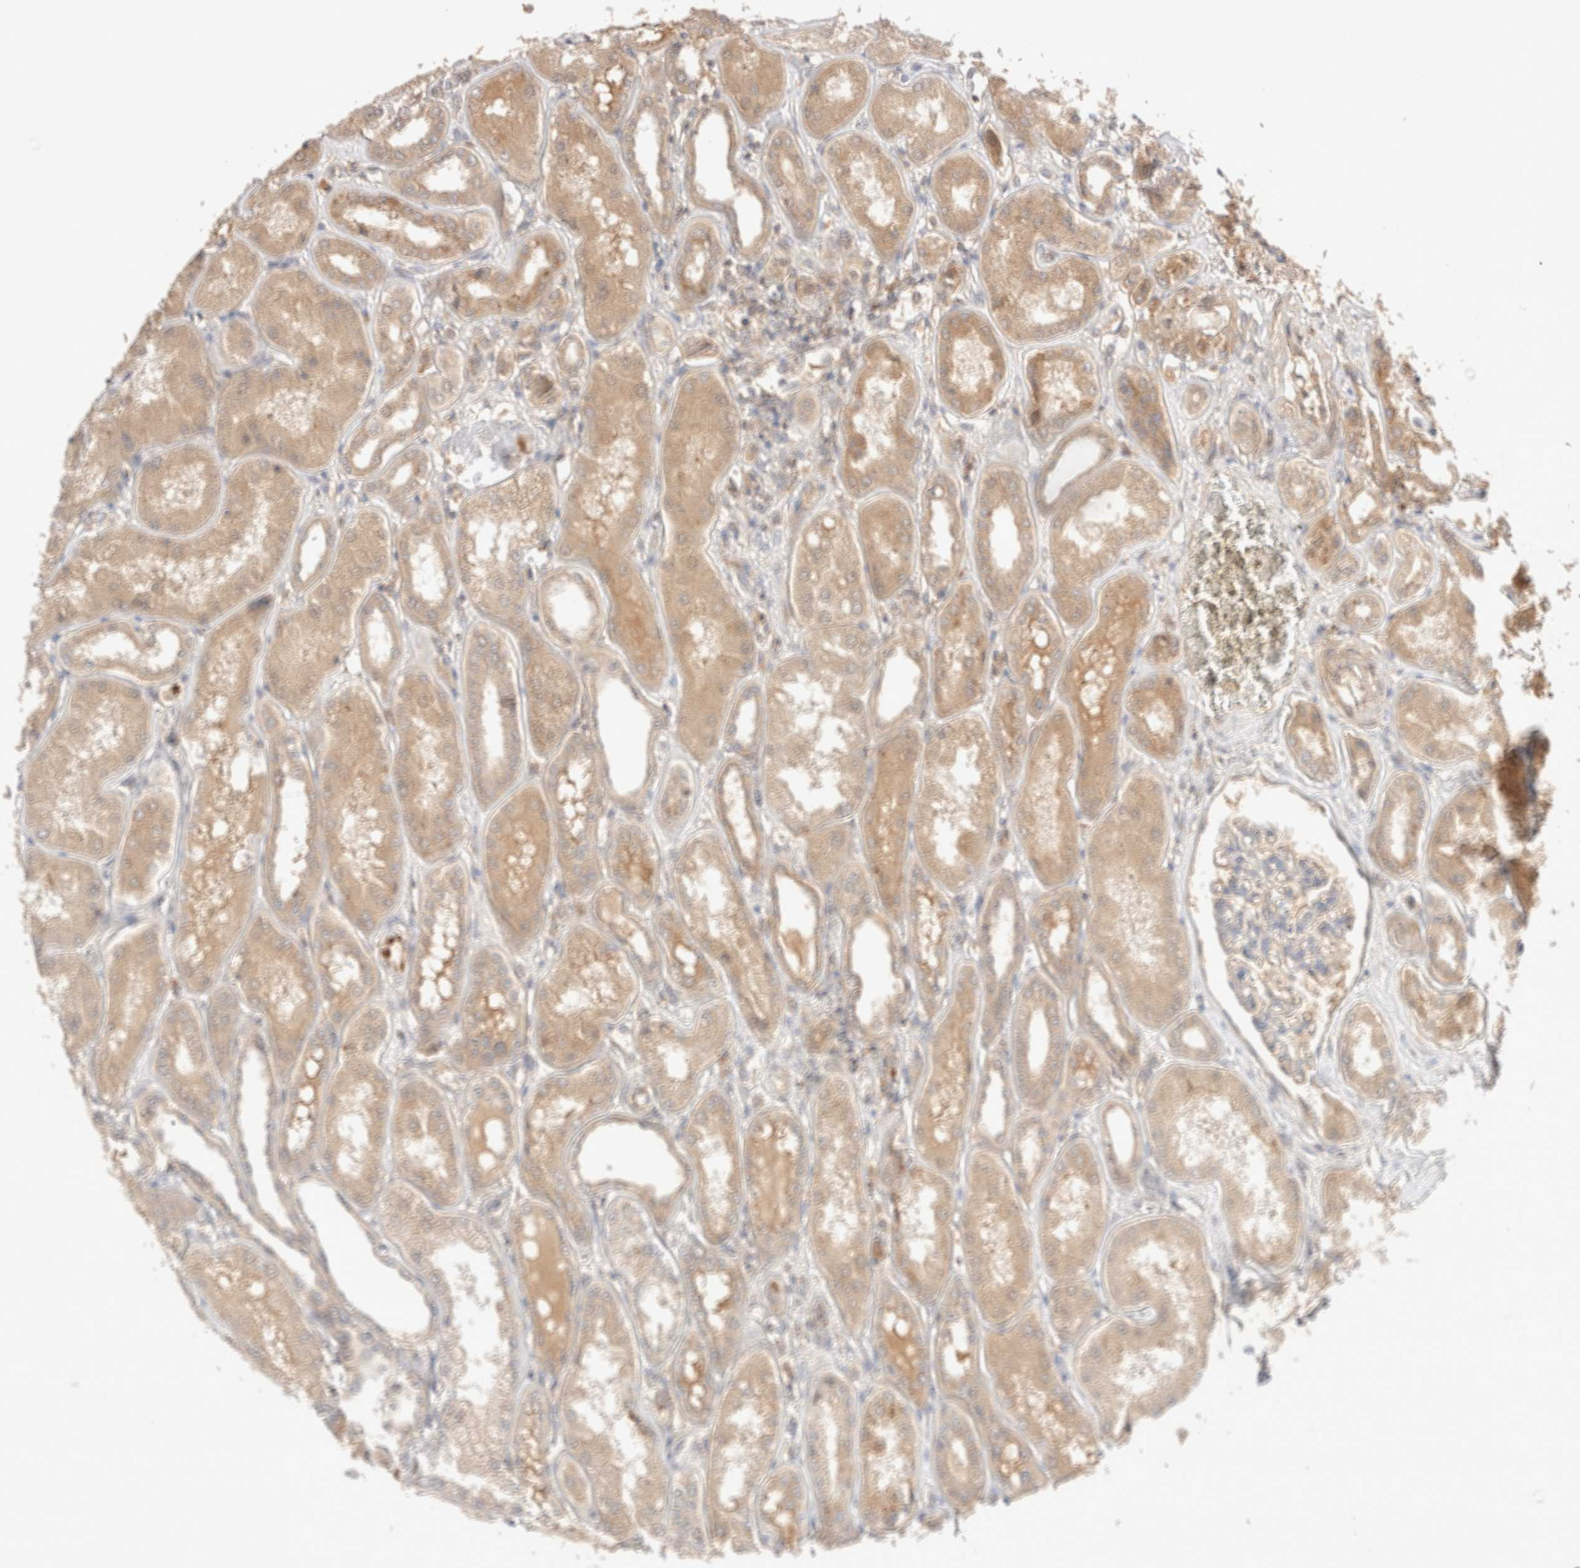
{"staining": {"intensity": "weak", "quantity": ">75%", "location": "cytoplasmic/membranous"}, "tissue": "kidney", "cell_type": "Cells in glomeruli", "image_type": "normal", "snomed": [{"axis": "morphology", "description": "Normal tissue, NOS"}, {"axis": "topography", "description": "Kidney"}], "caption": "This histopathology image exhibits immunohistochemistry (IHC) staining of normal kidney, with low weak cytoplasmic/membranous positivity in approximately >75% of cells in glomeruli.", "gene": "CARNMT1", "patient": {"sex": "female", "age": 56}}